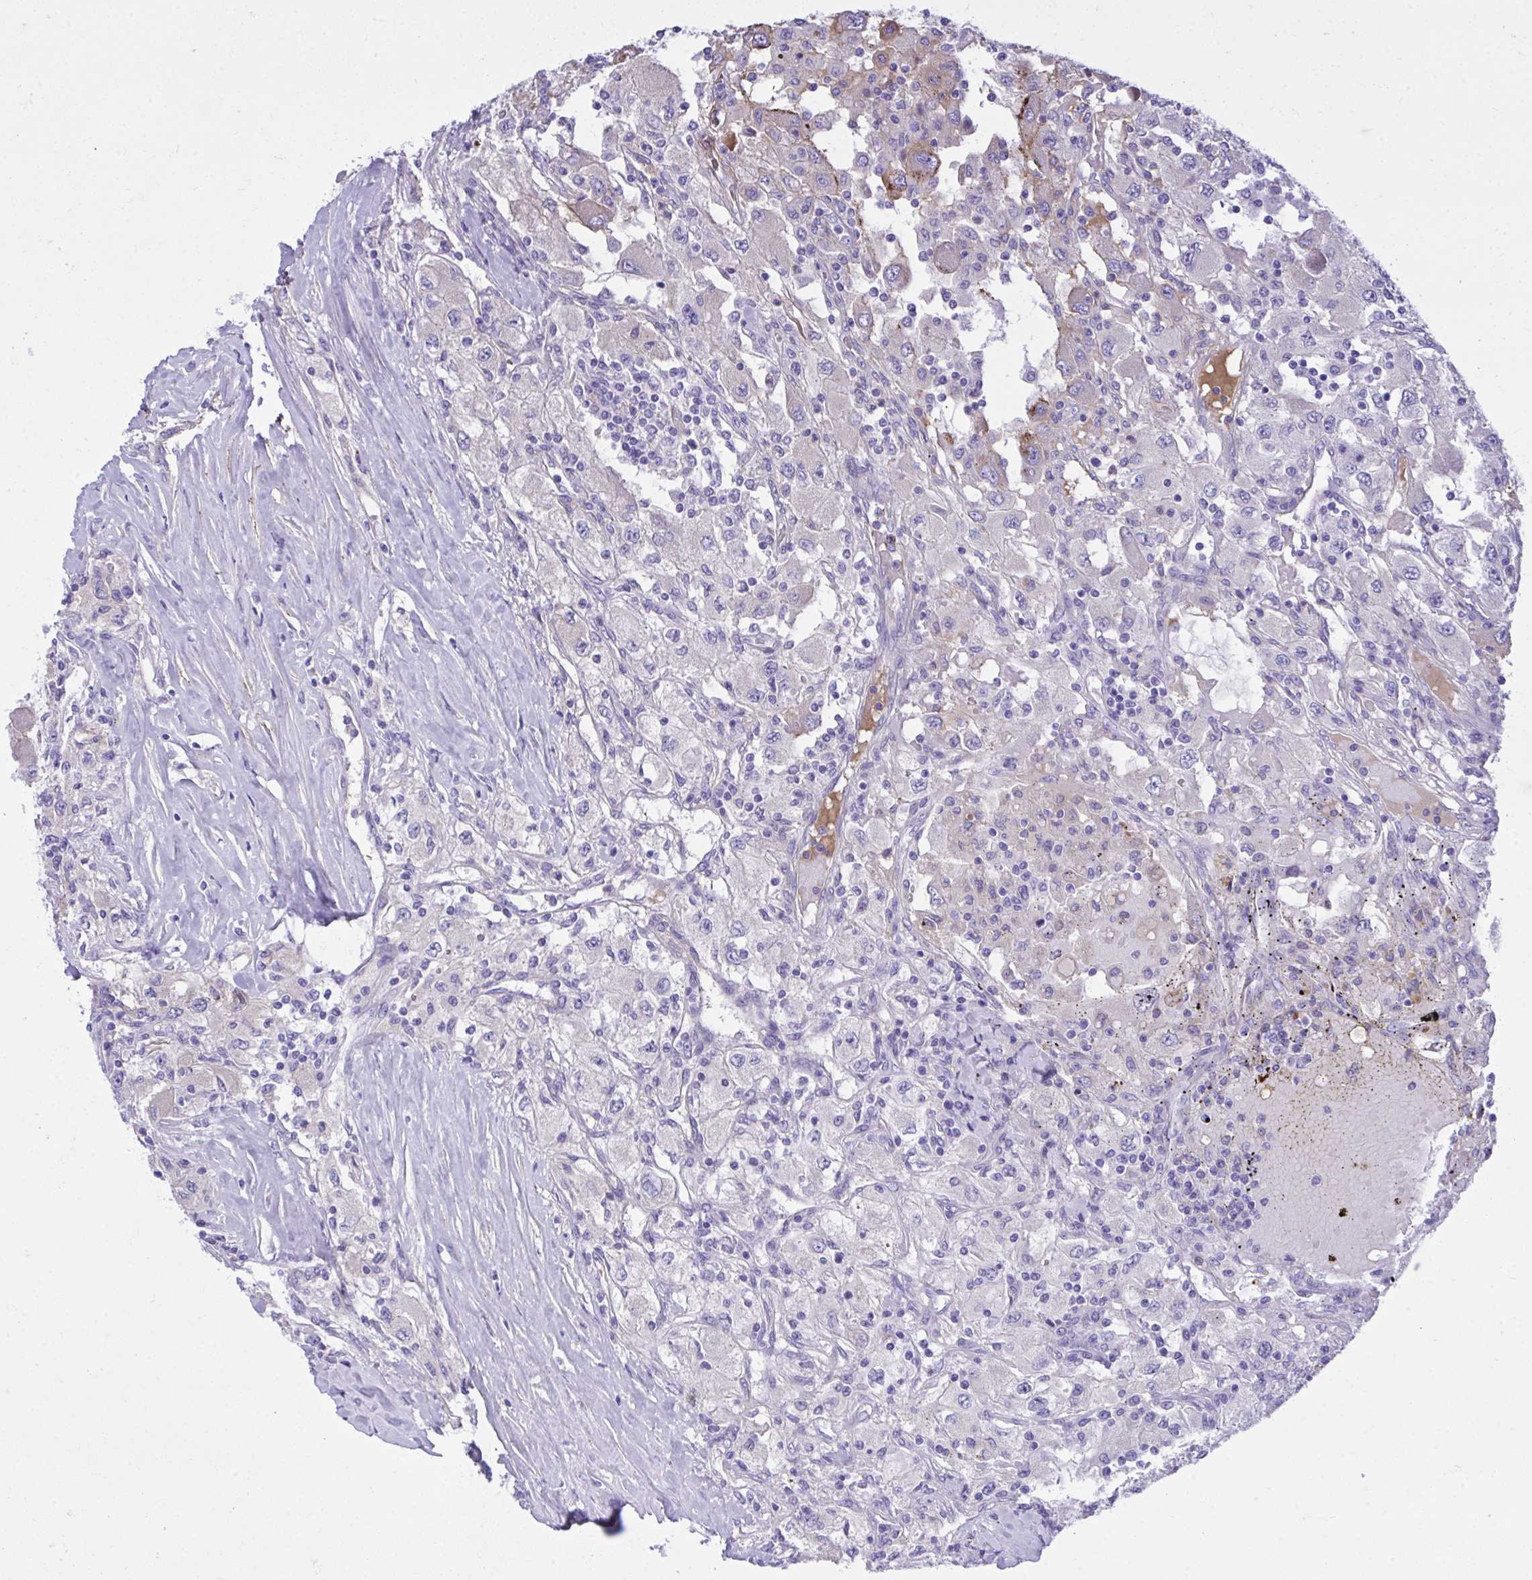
{"staining": {"intensity": "moderate", "quantity": "<25%", "location": "cytoplasmic/membranous"}, "tissue": "renal cancer", "cell_type": "Tumor cells", "image_type": "cancer", "snomed": [{"axis": "morphology", "description": "Adenocarcinoma, NOS"}, {"axis": "topography", "description": "Kidney"}], "caption": "Human renal cancer (adenocarcinoma) stained with a brown dye displays moderate cytoplasmic/membranous positive staining in about <25% of tumor cells.", "gene": "HRG", "patient": {"sex": "female", "age": 67}}